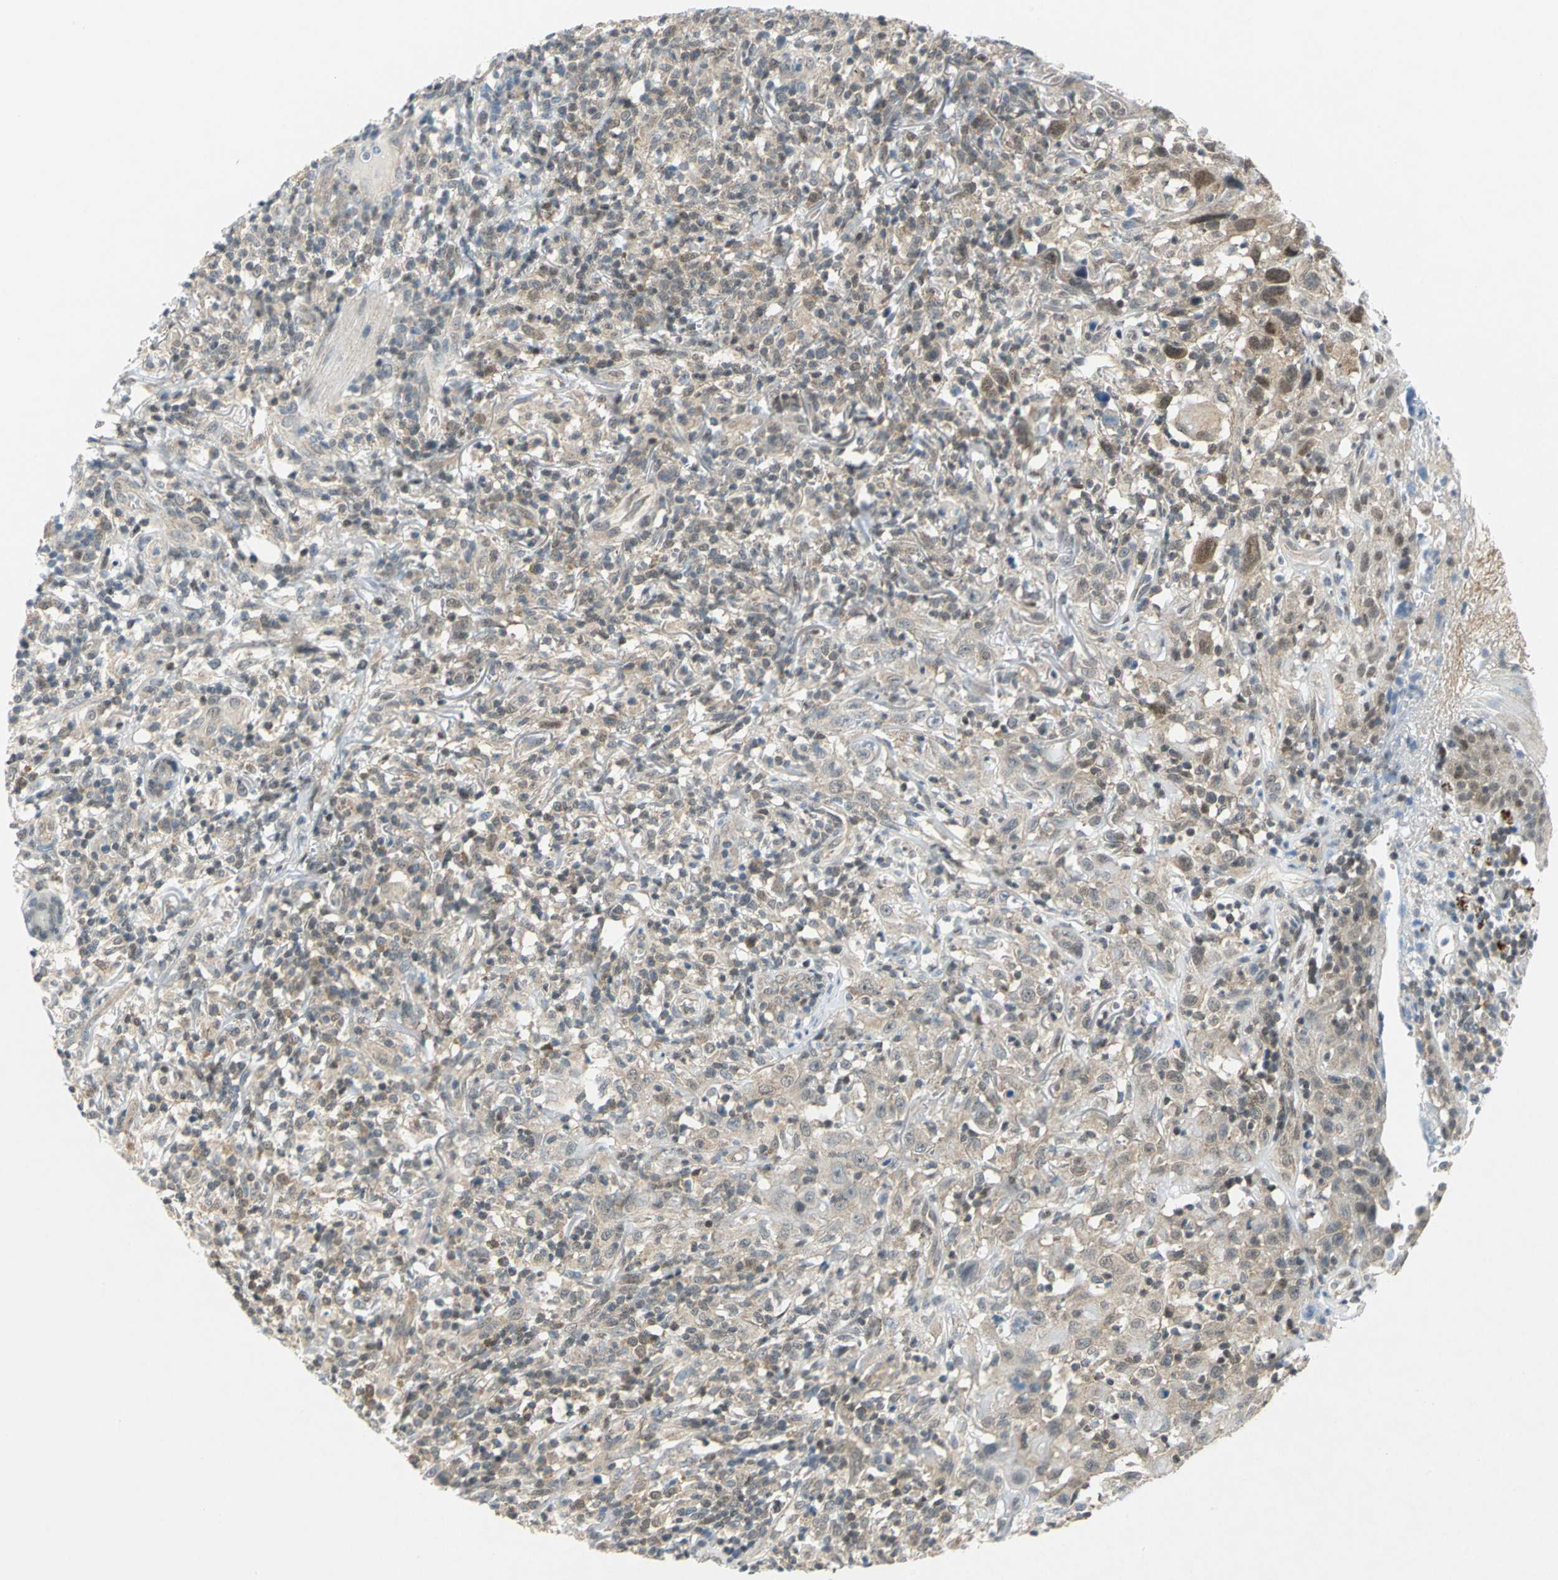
{"staining": {"intensity": "weak", "quantity": ">75%", "location": "cytoplasmic/membranous"}, "tissue": "thyroid cancer", "cell_type": "Tumor cells", "image_type": "cancer", "snomed": [{"axis": "morphology", "description": "Carcinoma, NOS"}, {"axis": "topography", "description": "Thyroid gland"}], "caption": "High-power microscopy captured an immunohistochemistry (IHC) image of thyroid carcinoma, revealing weak cytoplasmic/membranous staining in approximately >75% of tumor cells.", "gene": "PIN1", "patient": {"sex": "female", "age": 77}}